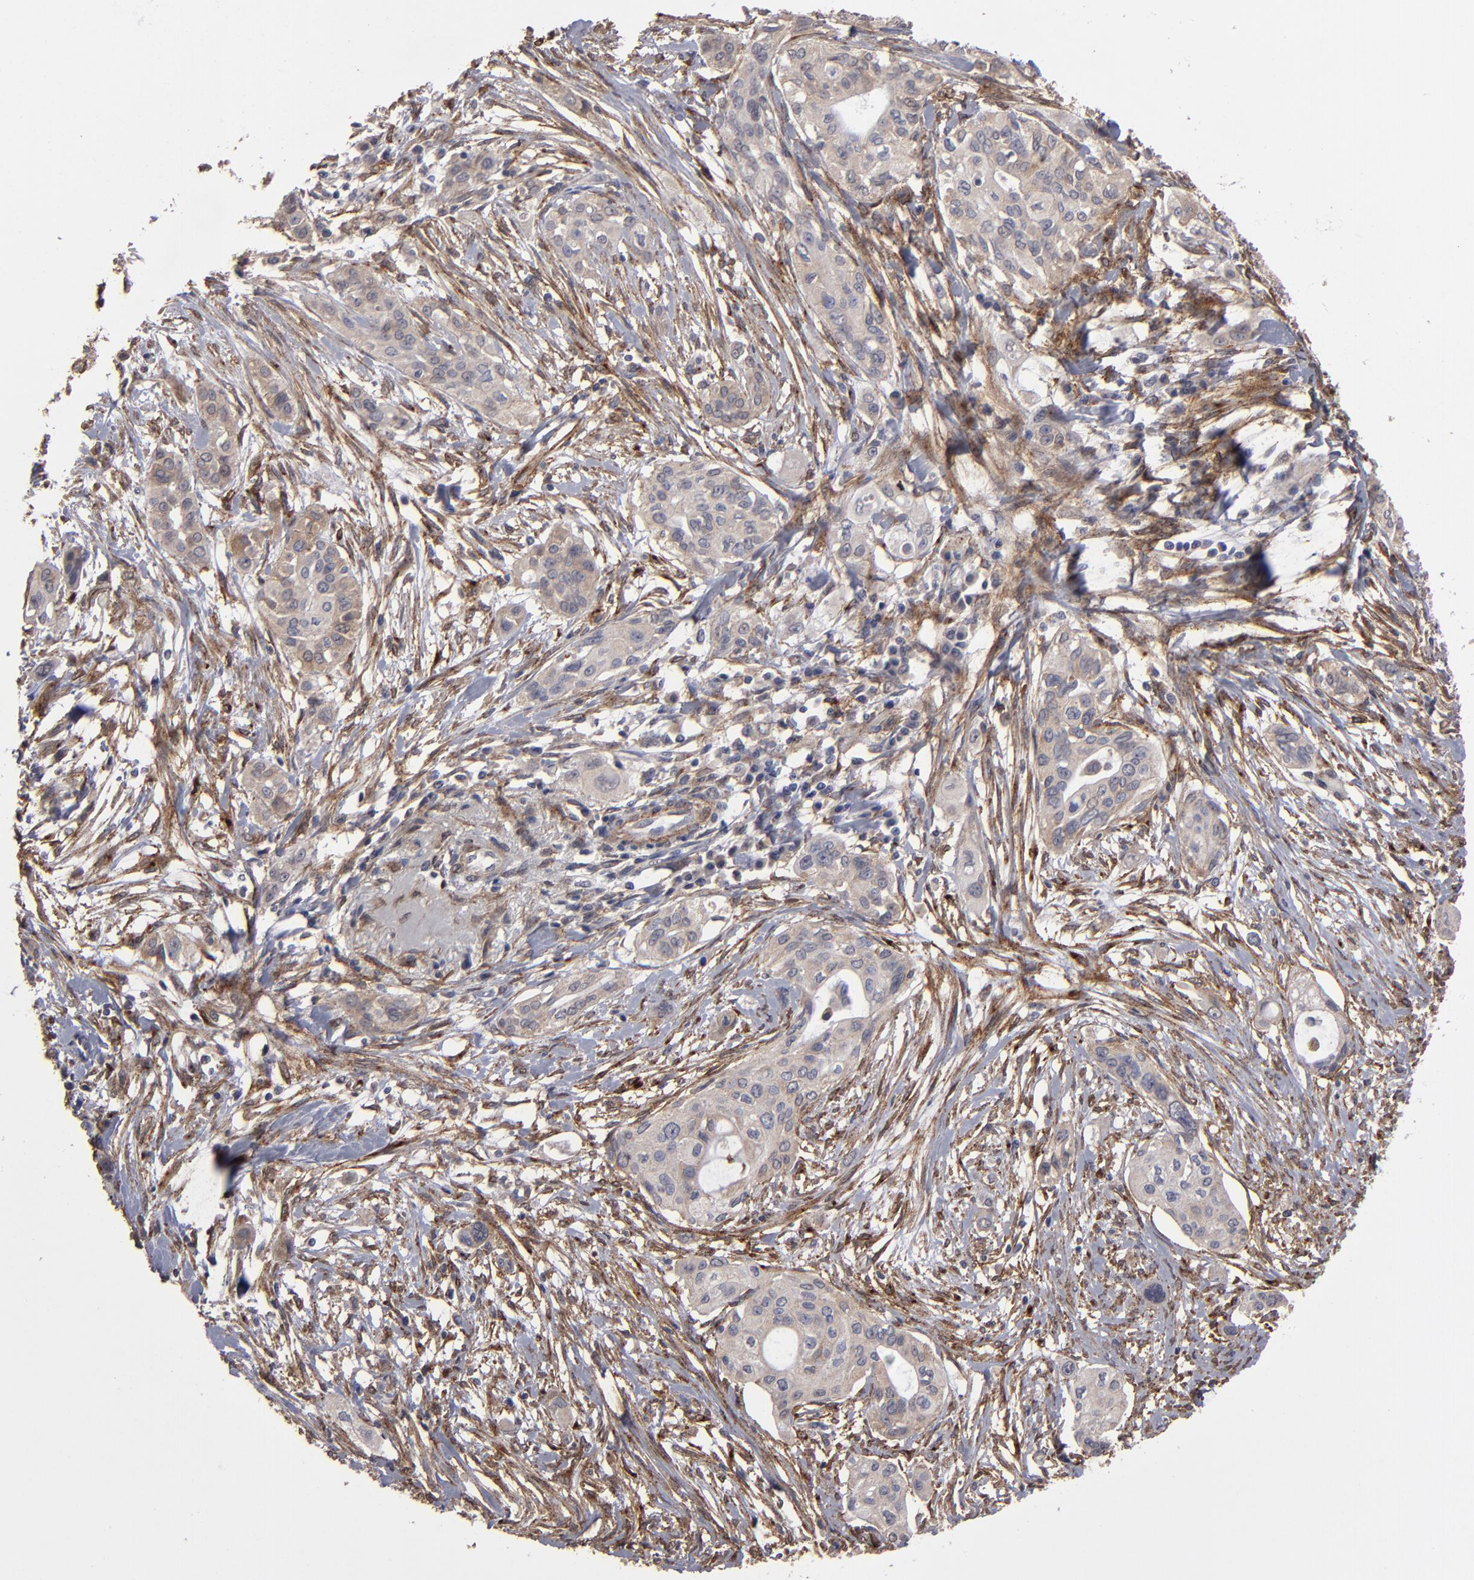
{"staining": {"intensity": "weak", "quantity": "25%-75%", "location": "cytoplasmic/membranous"}, "tissue": "pancreatic cancer", "cell_type": "Tumor cells", "image_type": "cancer", "snomed": [{"axis": "morphology", "description": "Adenocarcinoma, NOS"}, {"axis": "topography", "description": "Pancreas"}], "caption": "Immunohistochemical staining of pancreatic cancer exhibits low levels of weak cytoplasmic/membranous protein expression in approximately 25%-75% of tumor cells.", "gene": "ITGB5", "patient": {"sex": "female", "age": 60}}